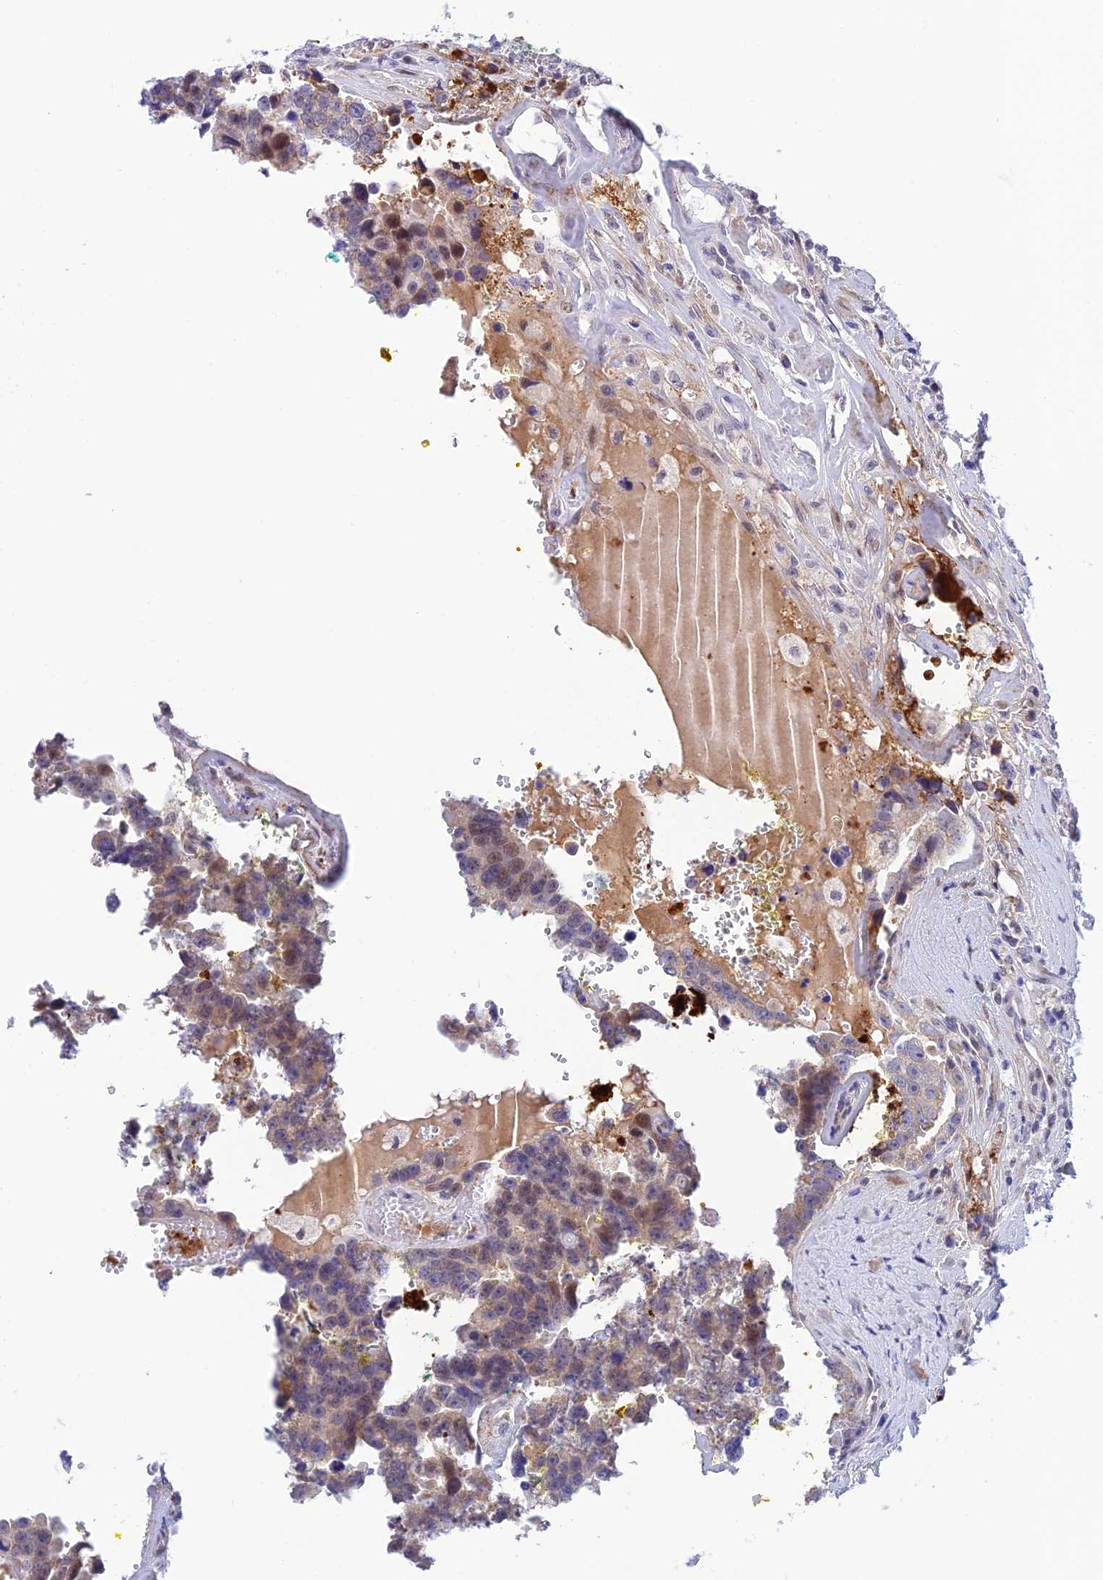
{"staining": {"intensity": "weak", "quantity": "<25%", "location": "cytoplasmic/membranous,nuclear"}, "tissue": "prostate cancer", "cell_type": "Tumor cells", "image_type": "cancer", "snomed": [{"axis": "morphology", "description": "Adenocarcinoma, High grade"}, {"axis": "topography", "description": "Prostate"}], "caption": "Tumor cells are negative for protein expression in human prostate high-grade adenocarcinoma.", "gene": "WDR55", "patient": {"sex": "male", "age": 71}}